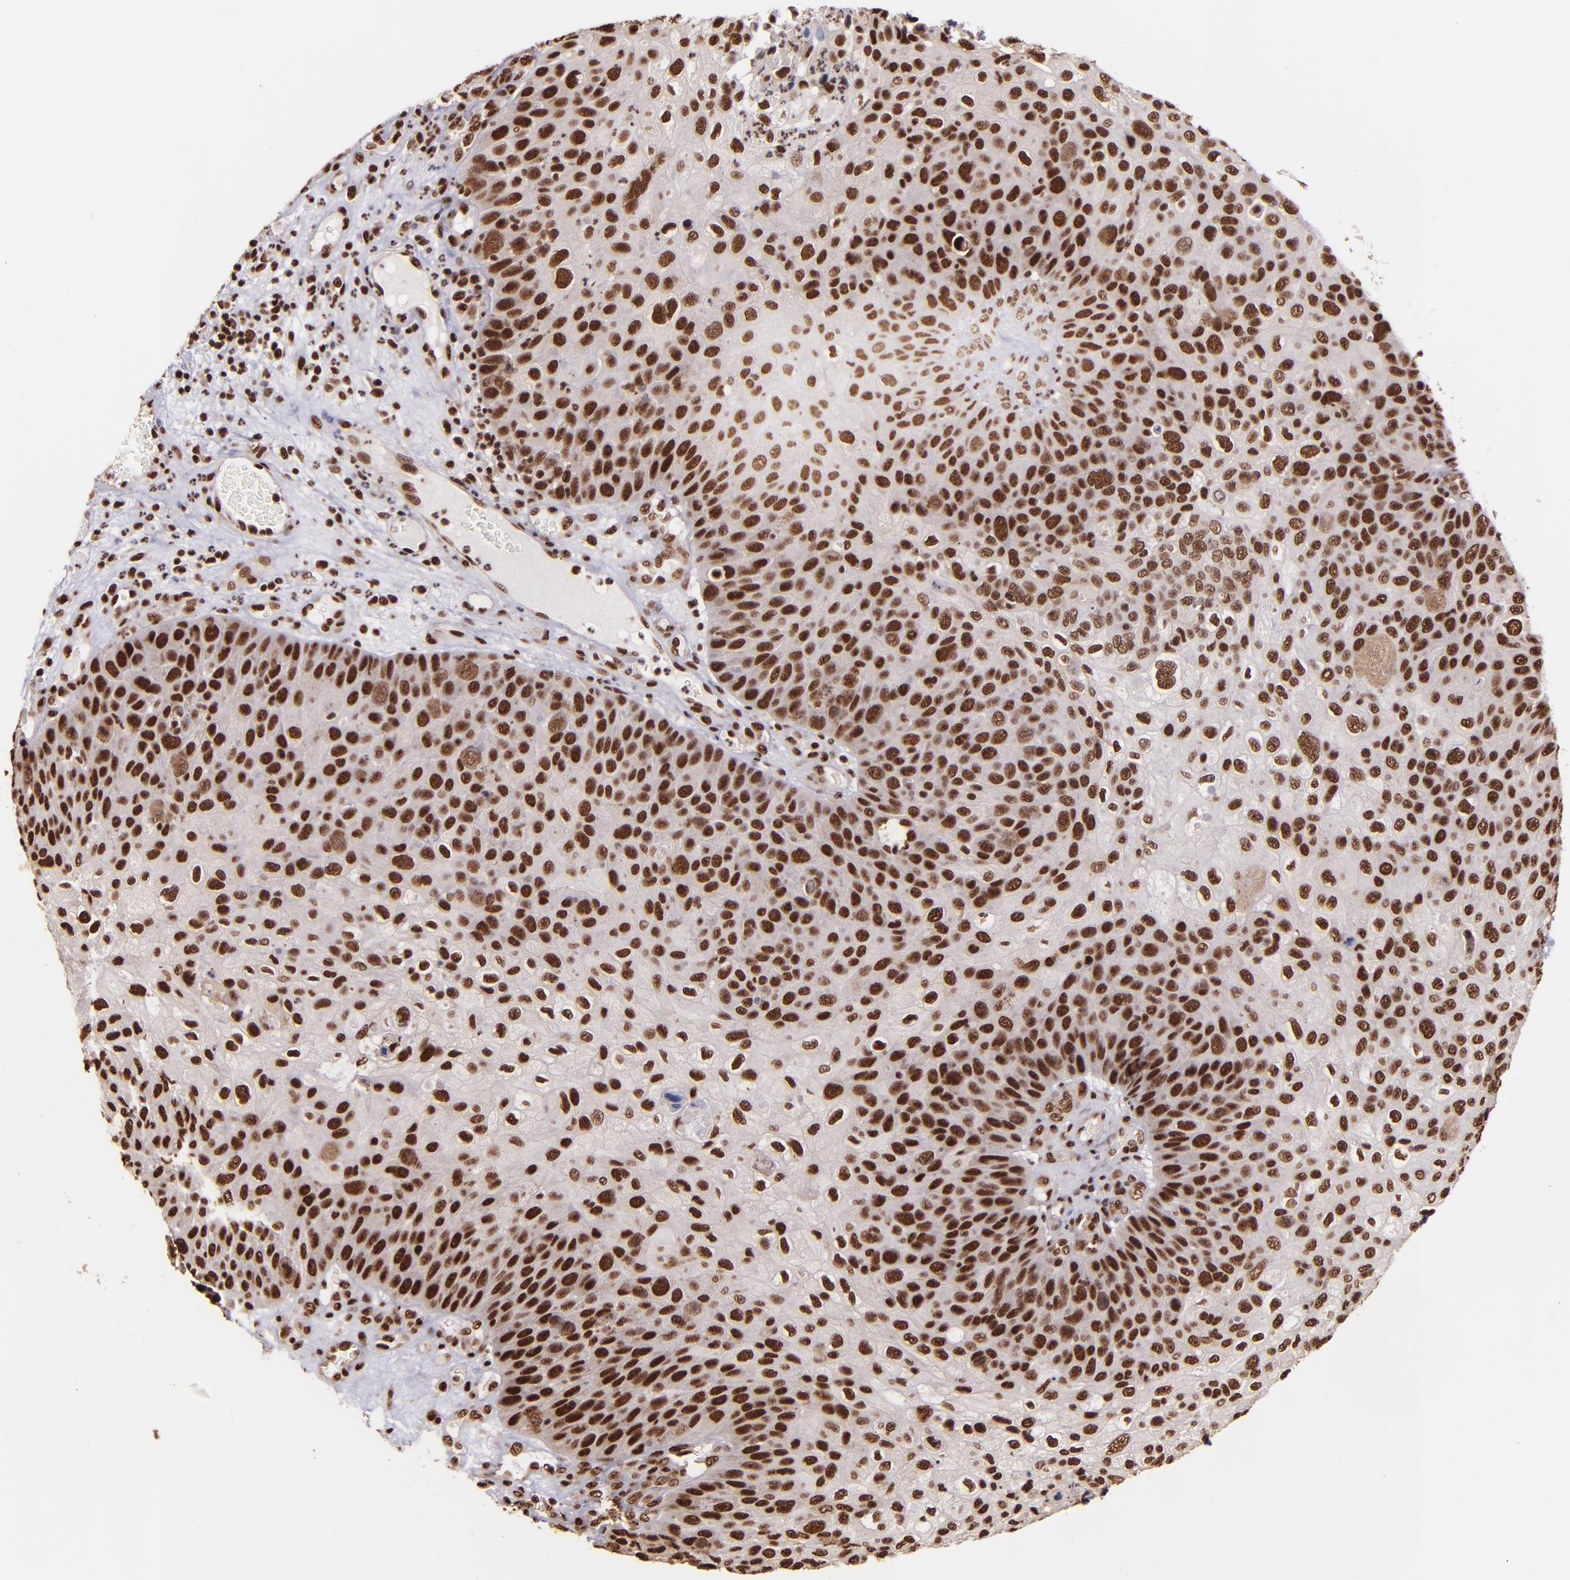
{"staining": {"intensity": "strong", "quantity": ">75%", "location": "nuclear"}, "tissue": "skin cancer", "cell_type": "Tumor cells", "image_type": "cancer", "snomed": [{"axis": "morphology", "description": "Squamous cell carcinoma, NOS"}, {"axis": "topography", "description": "Skin"}], "caption": "High-magnification brightfield microscopy of skin cancer stained with DAB (3,3'-diaminobenzidine) (brown) and counterstained with hematoxylin (blue). tumor cells exhibit strong nuclear staining is appreciated in about>75% of cells.", "gene": "PQBP1", "patient": {"sex": "male", "age": 87}}